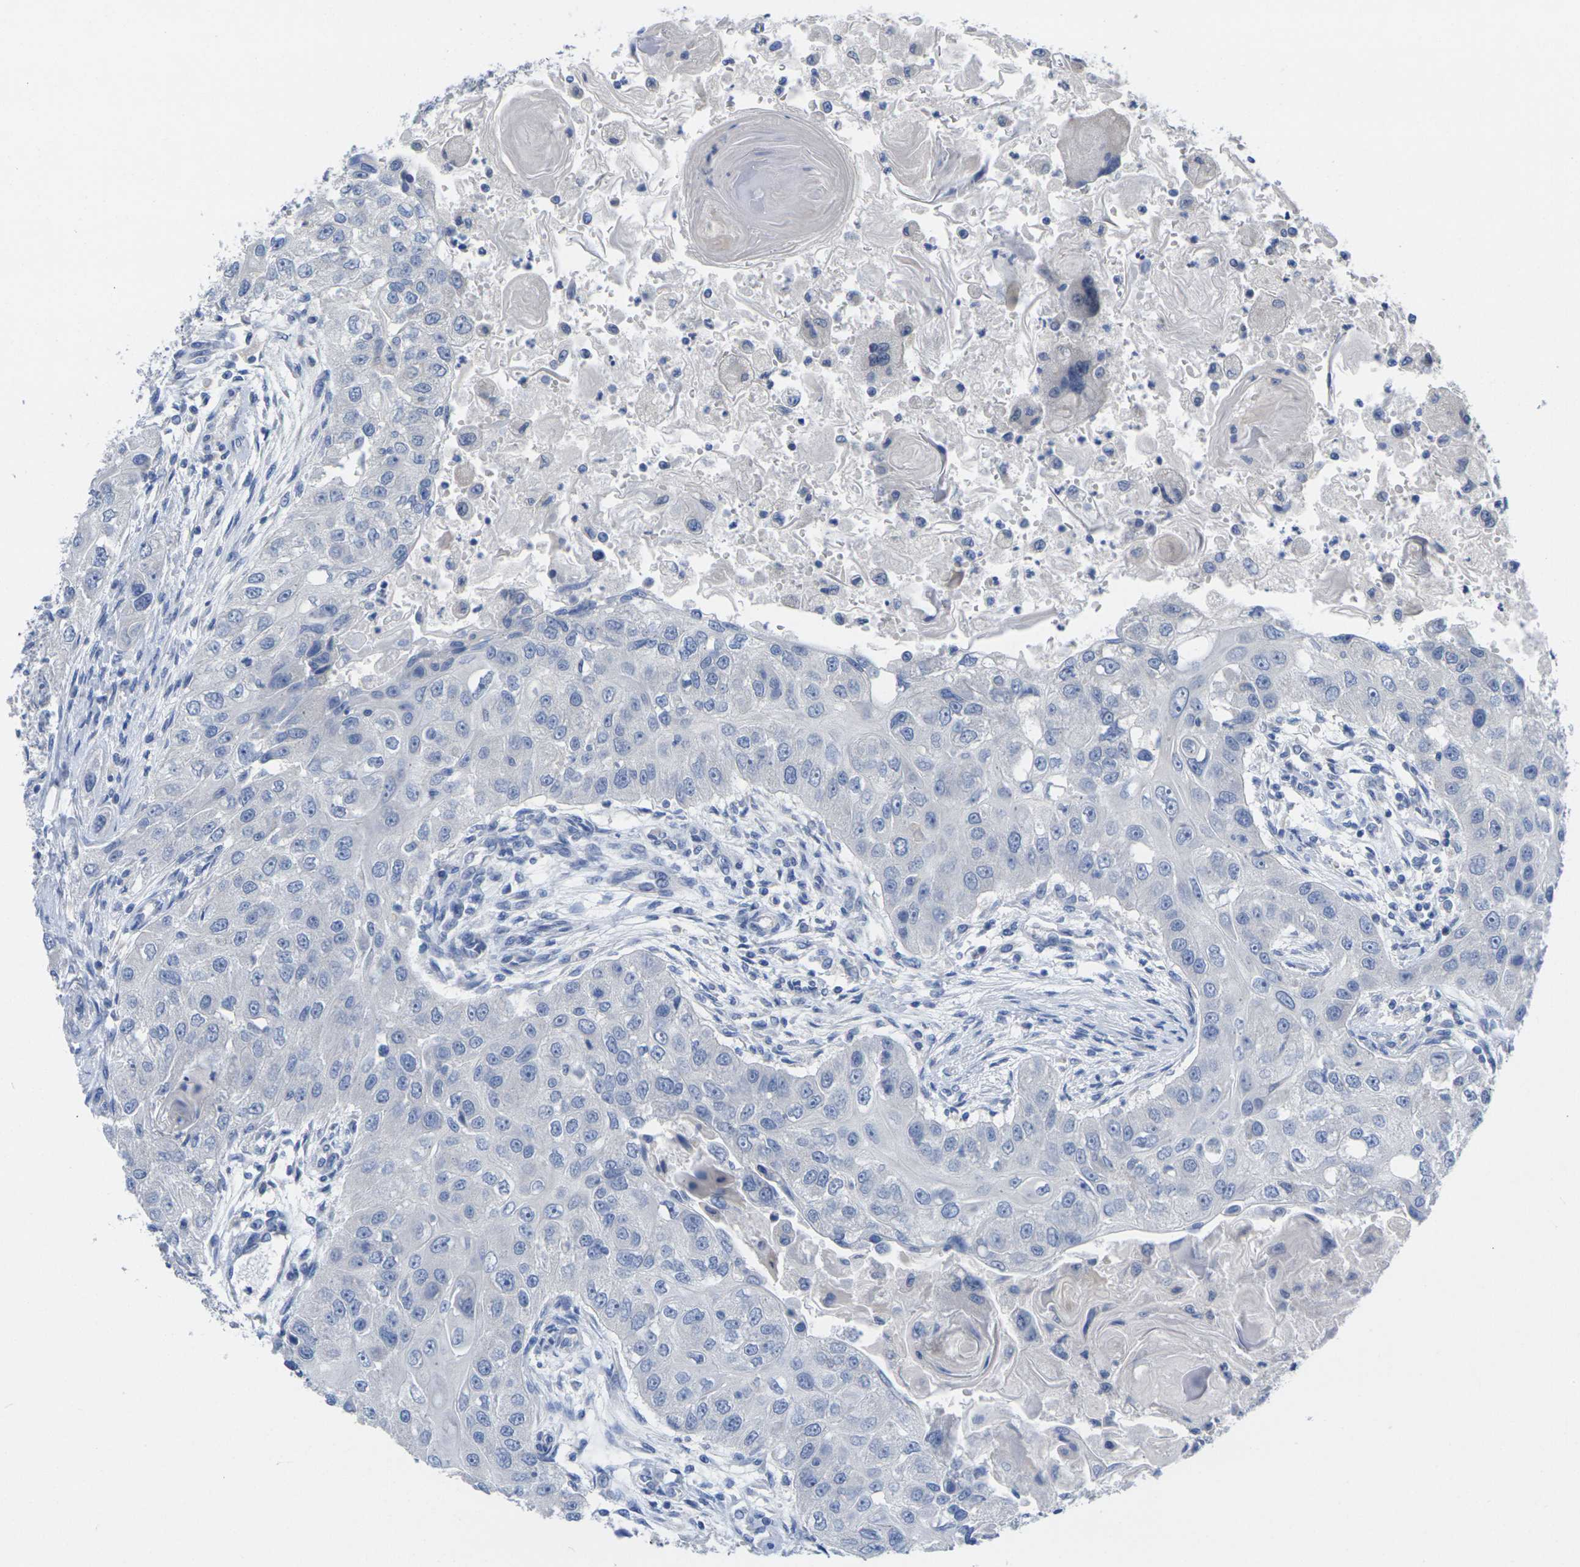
{"staining": {"intensity": "negative", "quantity": "none", "location": "none"}, "tissue": "head and neck cancer", "cell_type": "Tumor cells", "image_type": "cancer", "snomed": [{"axis": "morphology", "description": "Normal tissue, NOS"}, {"axis": "morphology", "description": "Squamous cell carcinoma, NOS"}, {"axis": "topography", "description": "Skeletal muscle"}, {"axis": "topography", "description": "Head-Neck"}], "caption": "The histopathology image reveals no staining of tumor cells in head and neck squamous cell carcinoma. Nuclei are stained in blue.", "gene": "TNNI3", "patient": {"sex": "male", "age": 51}}